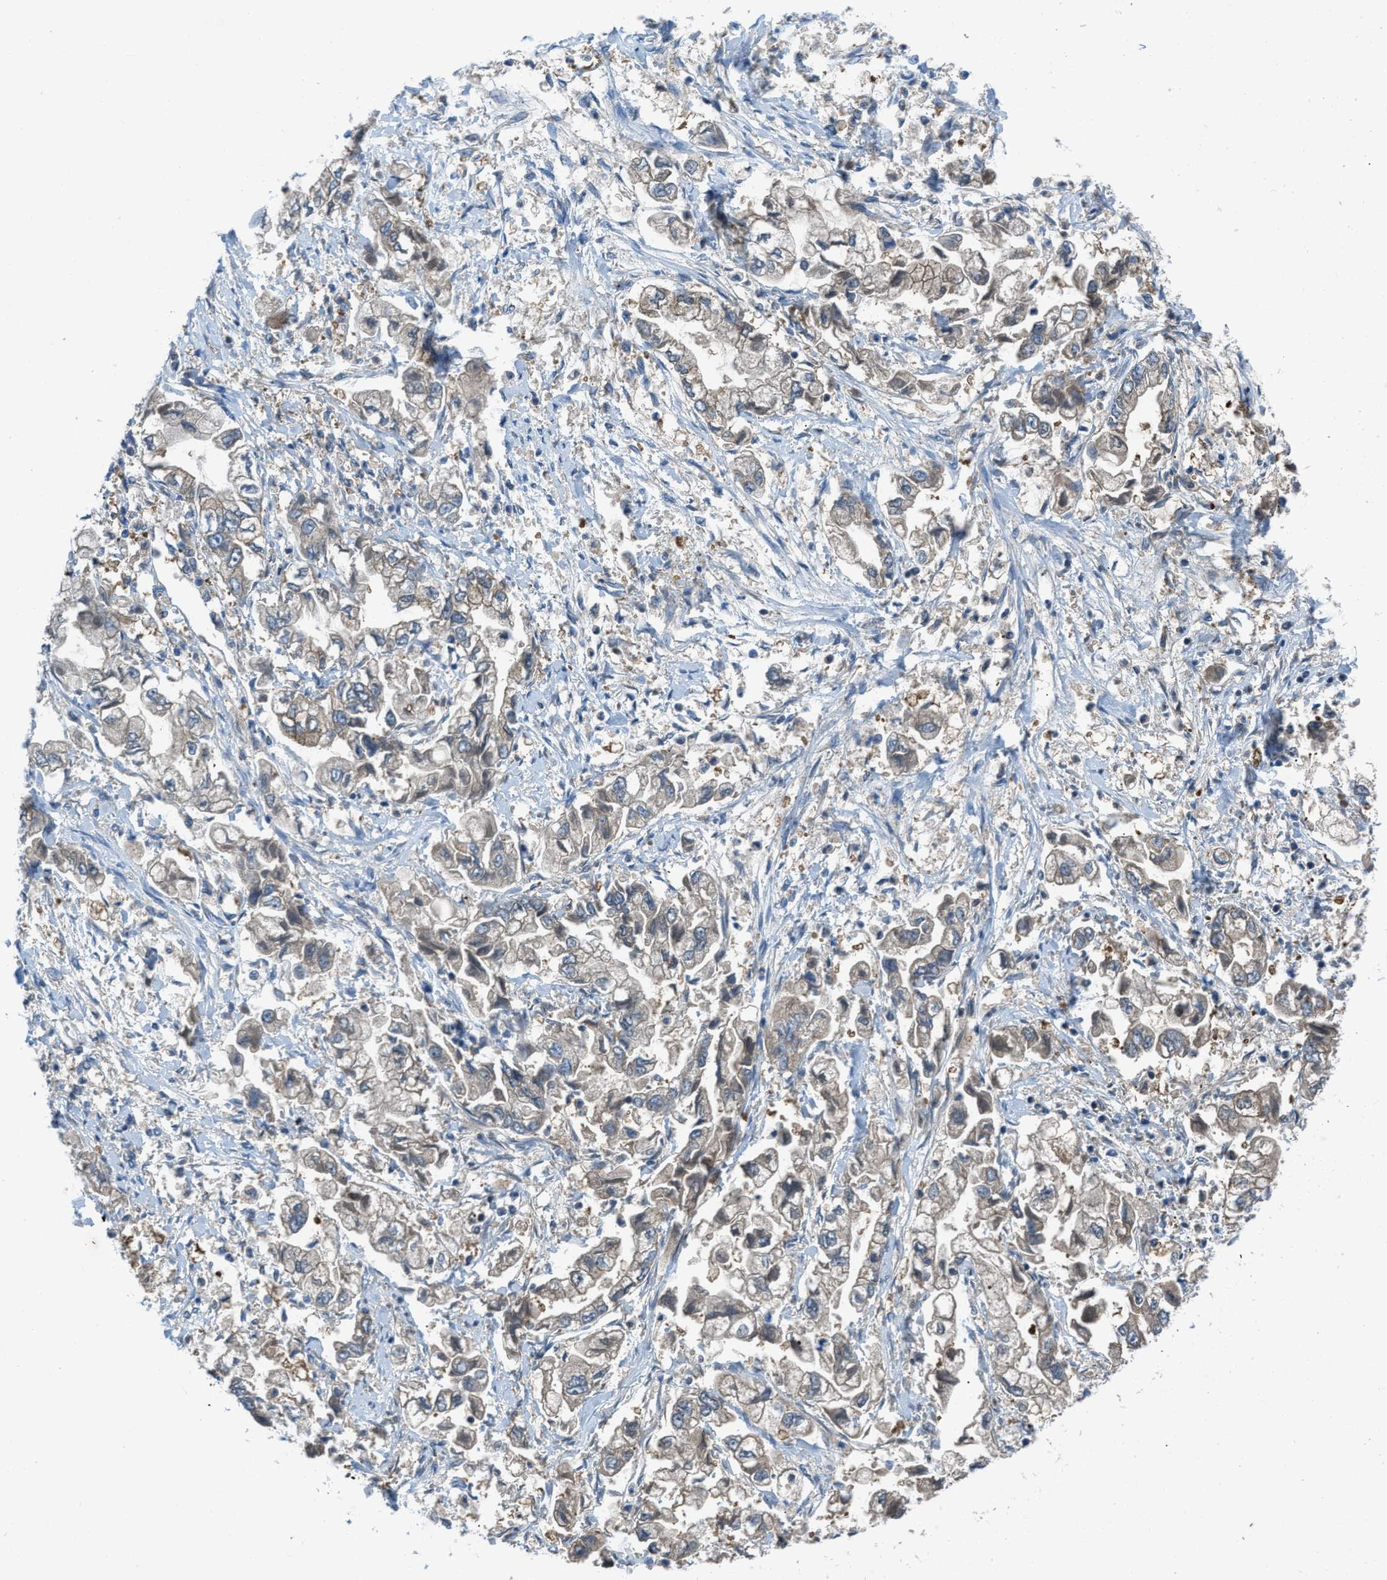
{"staining": {"intensity": "weak", "quantity": ">75%", "location": "cytoplasmic/membranous"}, "tissue": "stomach cancer", "cell_type": "Tumor cells", "image_type": "cancer", "snomed": [{"axis": "morphology", "description": "Normal tissue, NOS"}, {"axis": "morphology", "description": "Adenocarcinoma, NOS"}, {"axis": "topography", "description": "Stomach"}], "caption": "Stomach cancer tissue exhibits weak cytoplasmic/membranous staining in about >75% of tumor cells", "gene": "BAZ2B", "patient": {"sex": "male", "age": 62}}